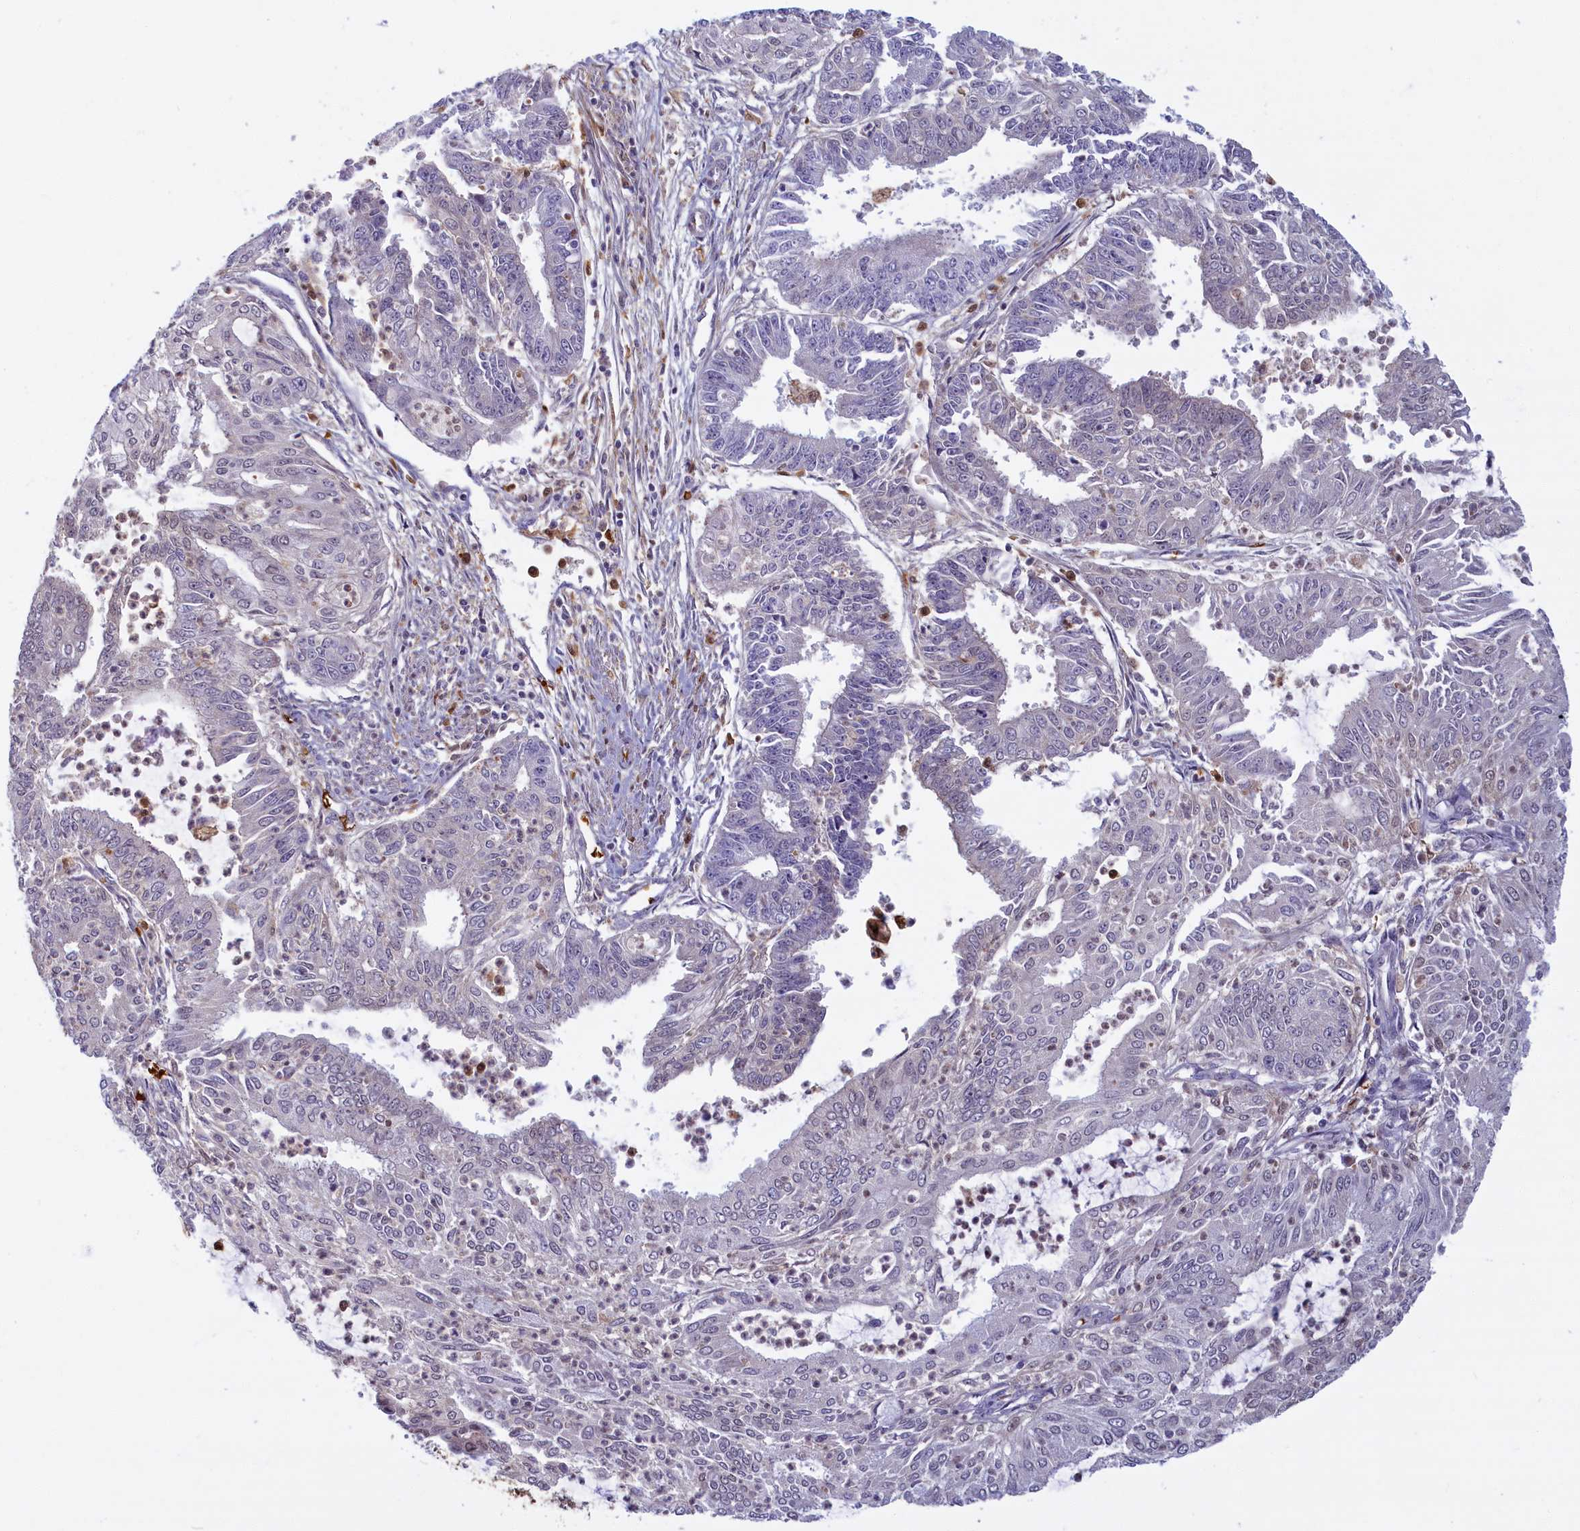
{"staining": {"intensity": "negative", "quantity": "none", "location": "none"}, "tissue": "endometrial cancer", "cell_type": "Tumor cells", "image_type": "cancer", "snomed": [{"axis": "morphology", "description": "Adenocarcinoma, NOS"}, {"axis": "topography", "description": "Endometrium"}], "caption": "IHC image of neoplastic tissue: human endometrial cancer stained with DAB (3,3'-diaminobenzidine) displays no significant protein positivity in tumor cells.", "gene": "BLVRB", "patient": {"sex": "female", "age": 73}}